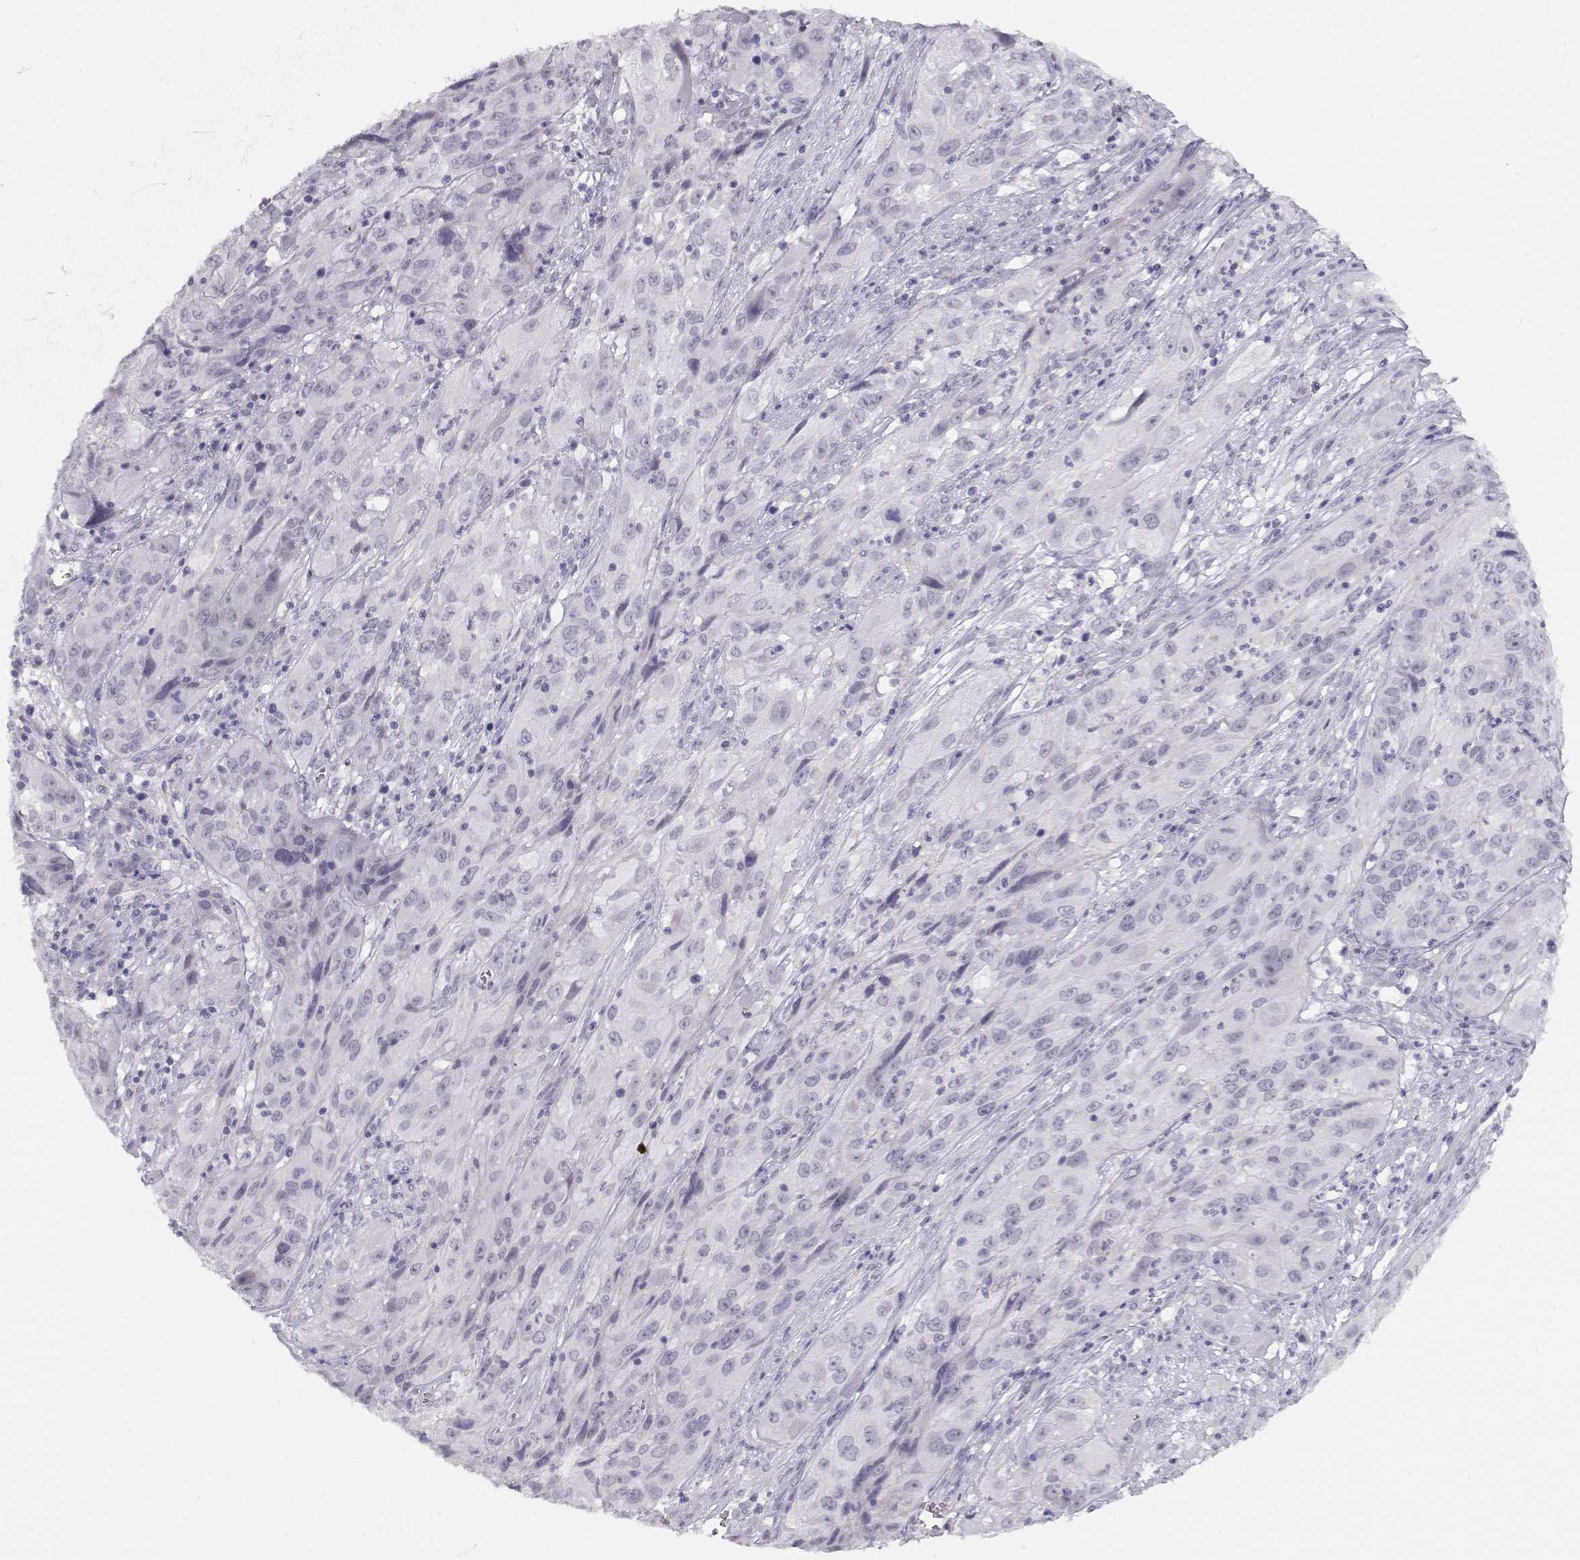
{"staining": {"intensity": "negative", "quantity": "none", "location": "none"}, "tissue": "cervical cancer", "cell_type": "Tumor cells", "image_type": "cancer", "snomed": [{"axis": "morphology", "description": "Squamous cell carcinoma, NOS"}, {"axis": "topography", "description": "Cervix"}], "caption": "This is a photomicrograph of IHC staining of cervical cancer (squamous cell carcinoma), which shows no expression in tumor cells.", "gene": "IMPG1", "patient": {"sex": "female", "age": 32}}